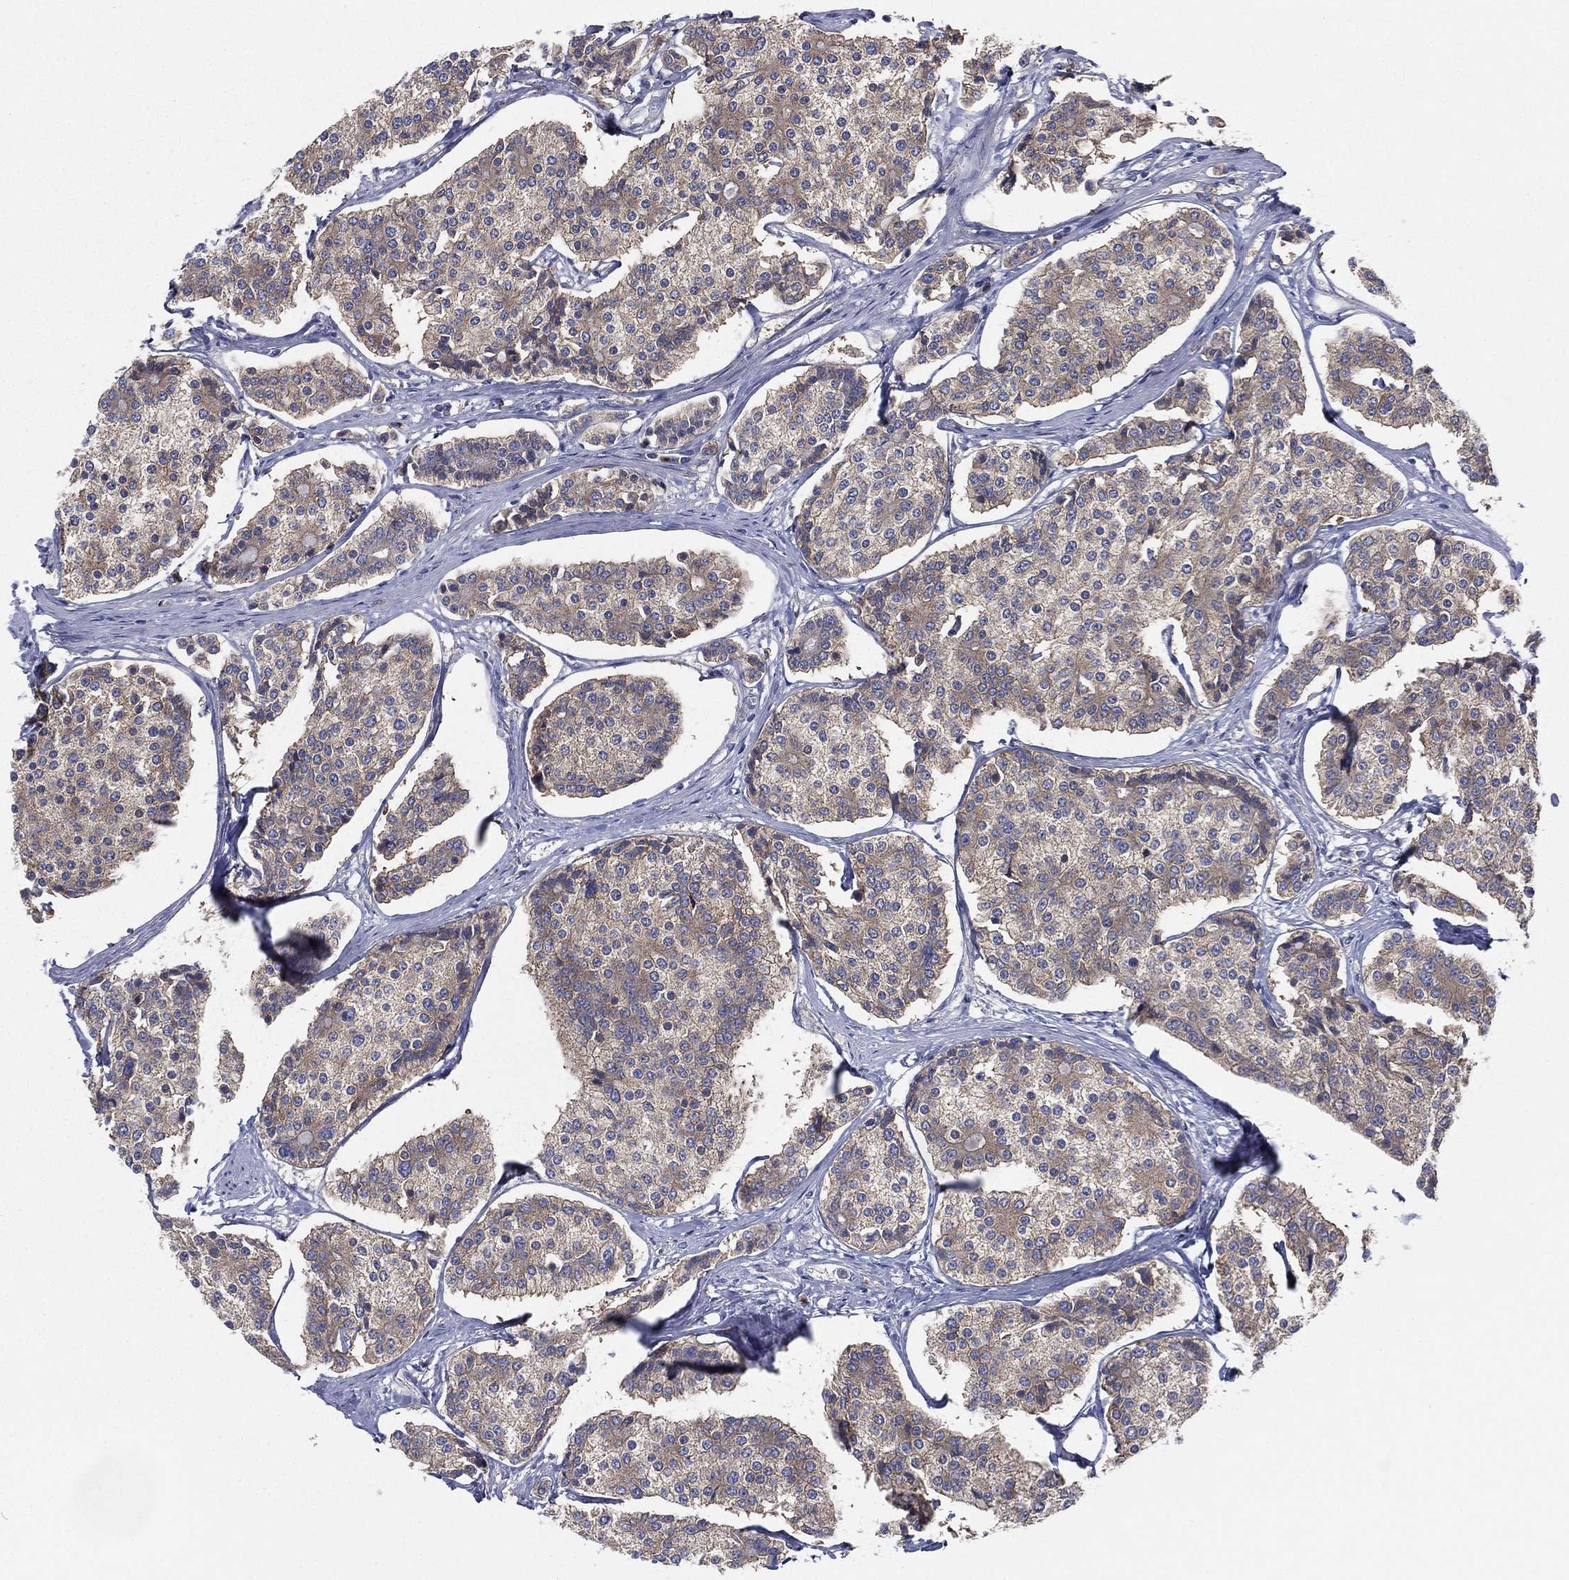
{"staining": {"intensity": "weak", "quantity": "25%-75%", "location": "cytoplasmic/membranous"}, "tissue": "carcinoid", "cell_type": "Tumor cells", "image_type": "cancer", "snomed": [{"axis": "morphology", "description": "Carcinoid, malignant, NOS"}, {"axis": "topography", "description": "Small intestine"}], "caption": "This photomicrograph demonstrates carcinoid (malignant) stained with immunohistochemistry (IHC) to label a protein in brown. The cytoplasmic/membranous of tumor cells show weak positivity for the protein. Nuclei are counter-stained blue.", "gene": "ATP8A2", "patient": {"sex": "female", "age": 65}}